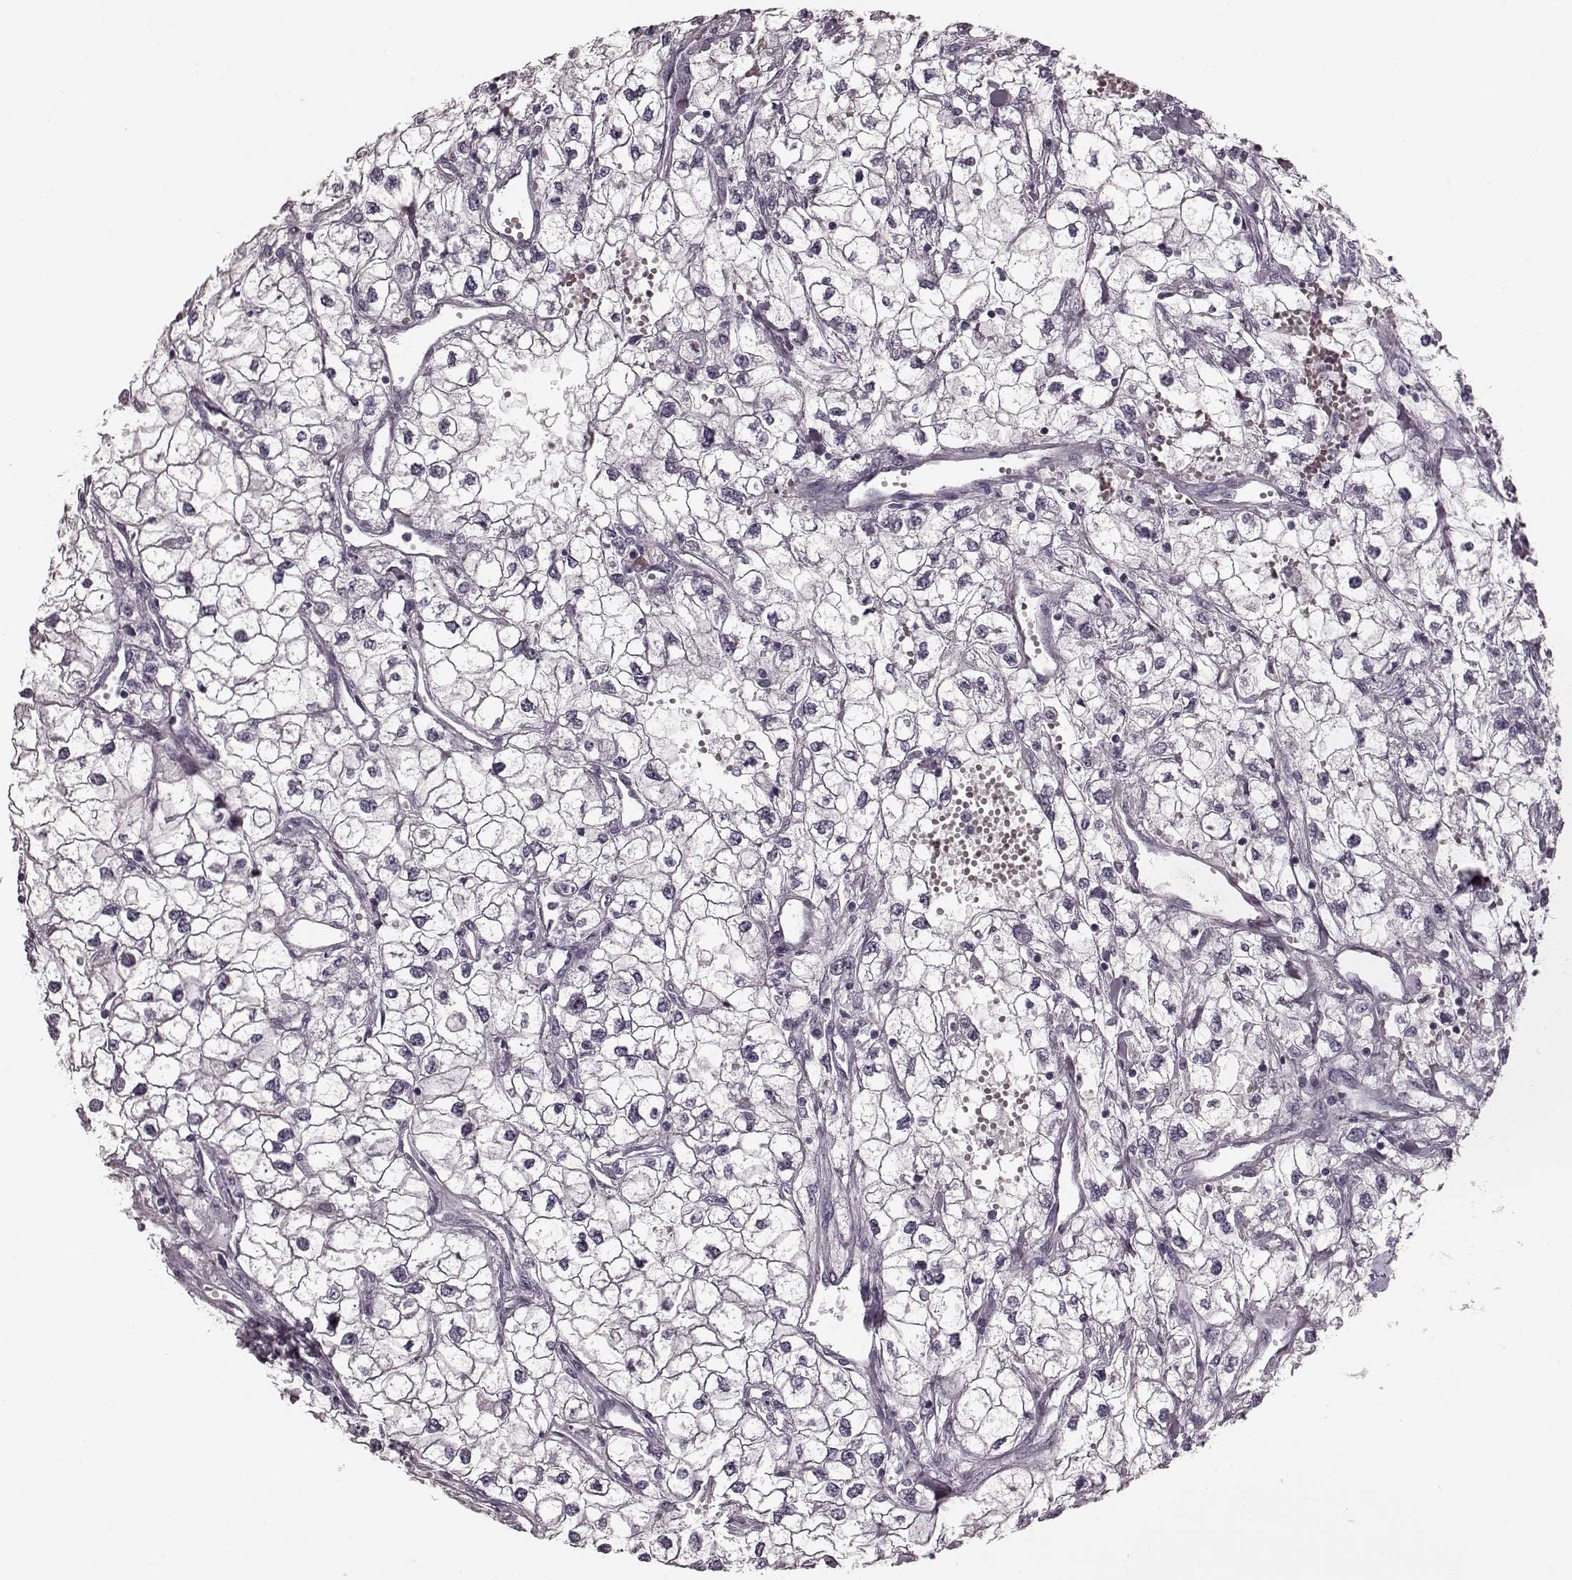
{"staining": {"intensity": "negative", "quantity": "none", "location": "none"}, "tissue": "renal cancer", "cell_type": "Tumor cells", "image_type": "cancer", "snomed": [{"axis": "morphology", "description": "Adenocarcinoma, NOS"}, {"axis": "topography", "description": "Kidney"}], "caption": "An immunohistochemistry (IHC) micrograph of renal cancer (adenocarcinoma) is shown. There is no staining in tumor cells of renal cancer (adenocarcinoma).", "gene": "TRPM1", "patient": {"sex": "male", "age": 59}}